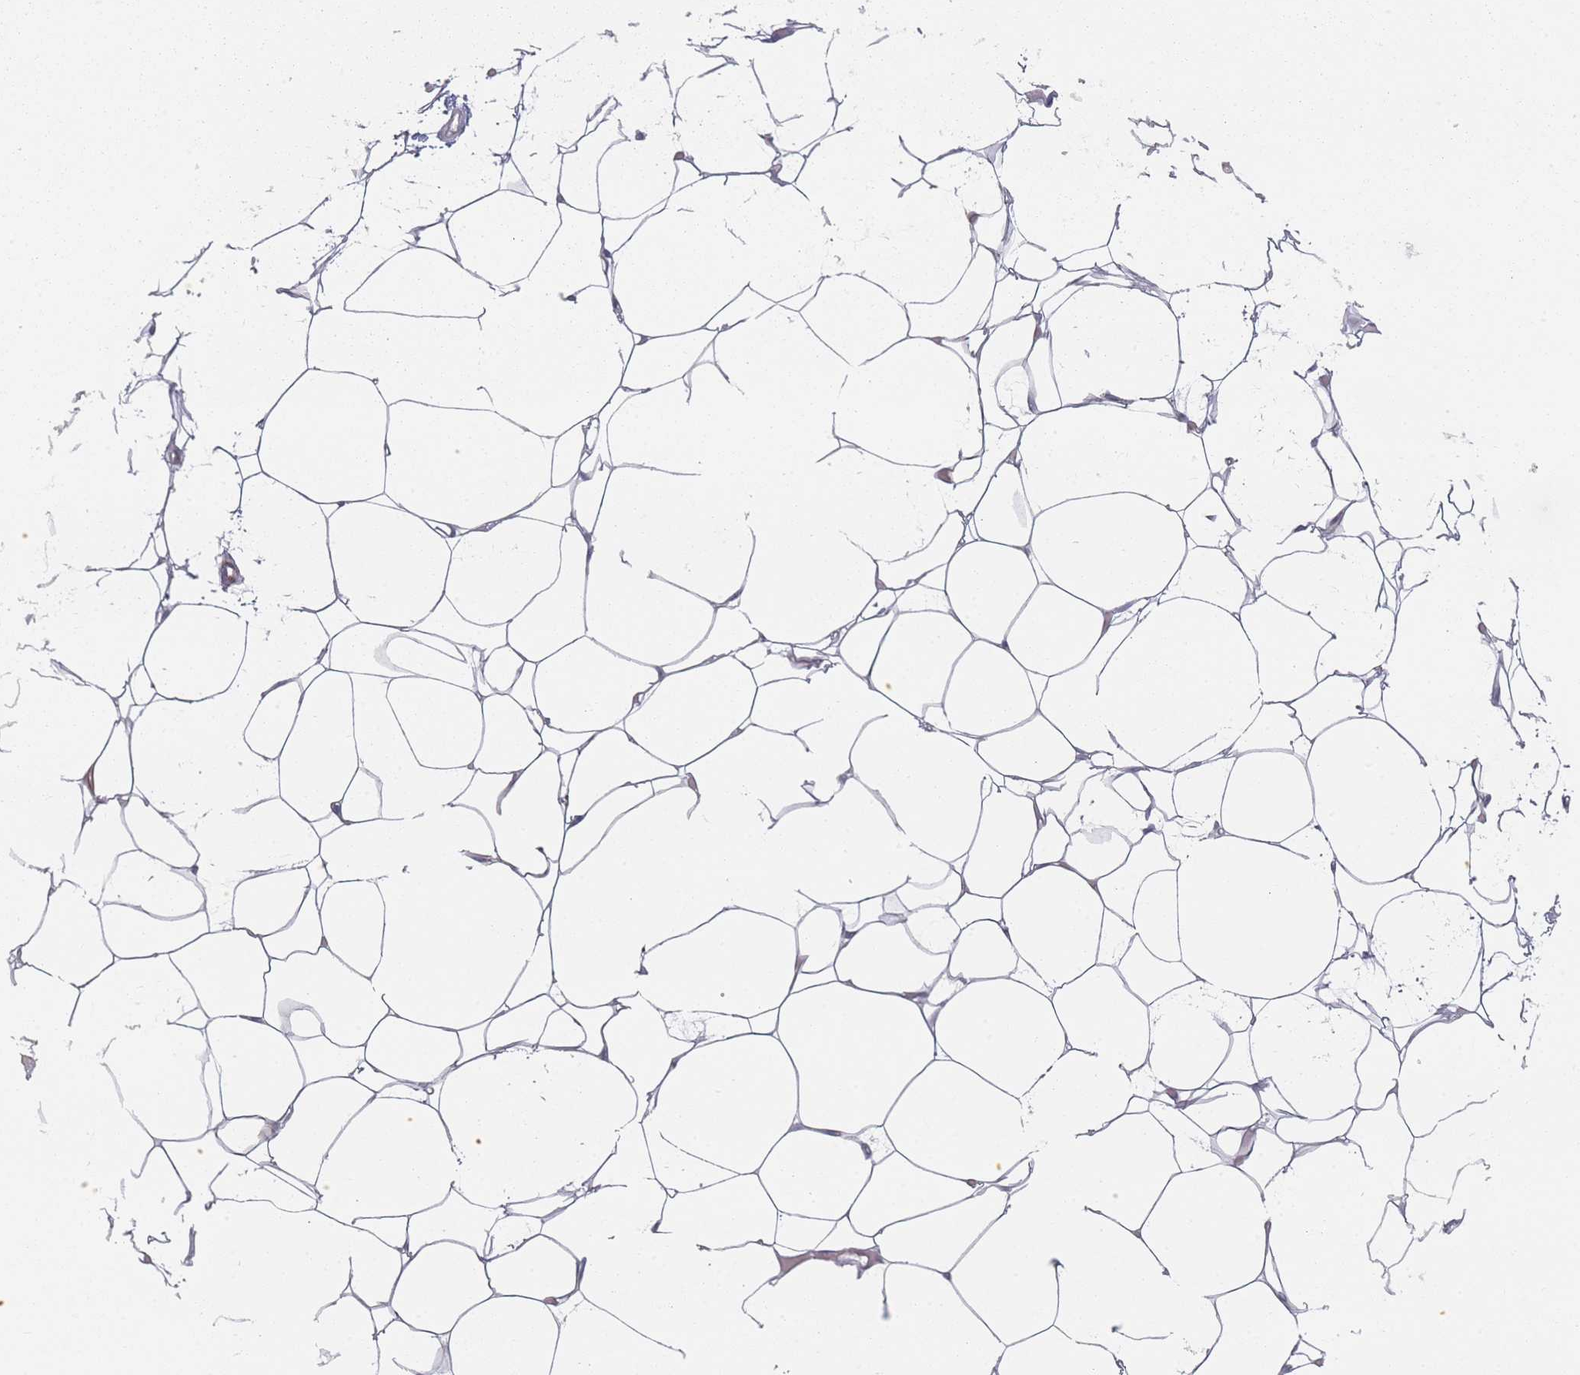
{"staining": {"intensity": "negative", "quantity": "none", "location": "none"}, "tissue": "adipose tissue", "cell_type": "Adipocytes", "image_type": "normal", "snomed": [{"axis": "morphology", "description": "Normal tissue, NOS"}, {"axis": "topography", "description": "Breast"}], "caption": "Protein analysis of unremarkable adipose tissue reveals no significant staining in adipocytes.", "gene": "RNF4", "patient": {"sex": "female", "age": 23}}